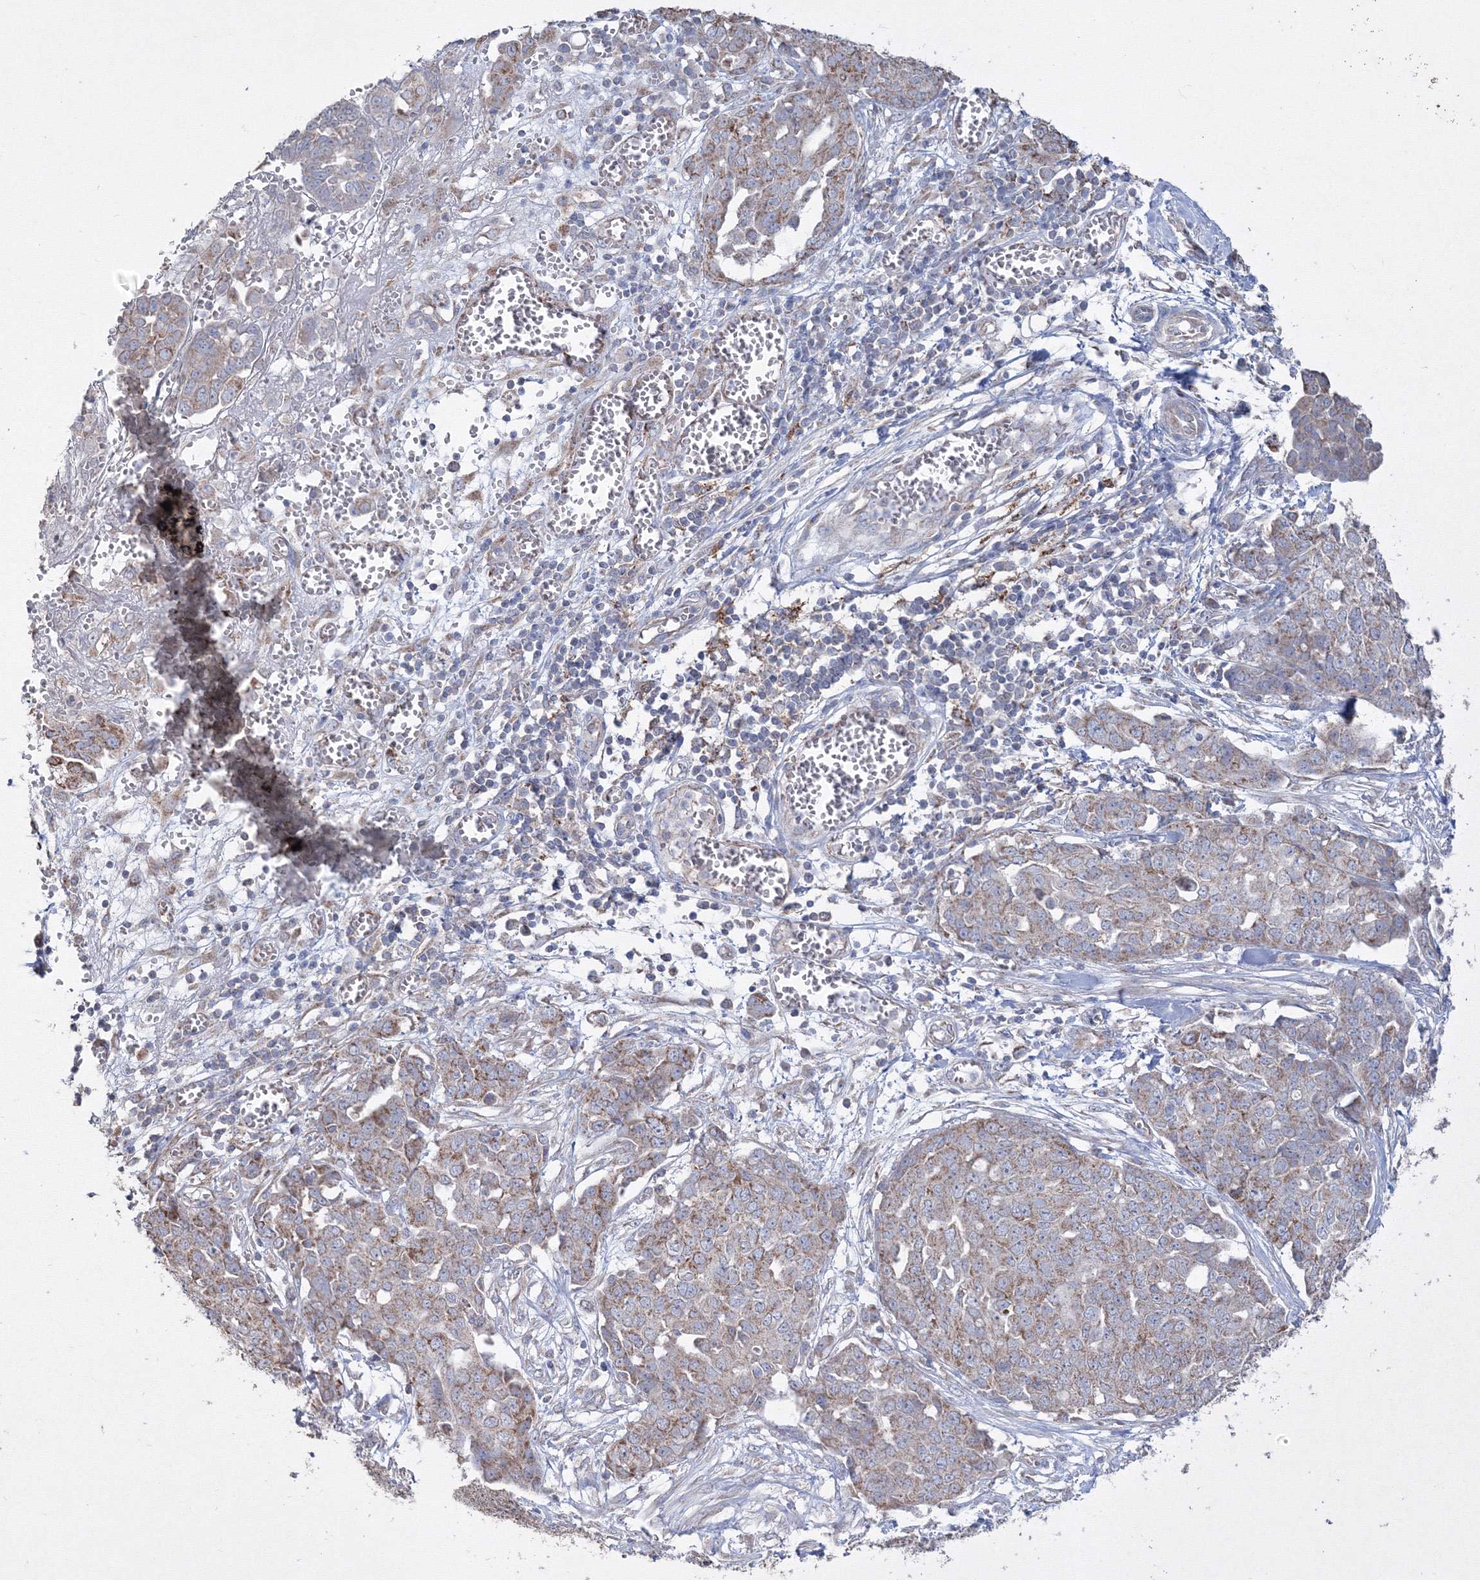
{"staining": {"intensity": "weak", "quantity": ">75%", "location": "cytoplasmic/membranous"}, "tissue": "ovarian cancer", "cell_type": "Tumor cells", "image_type": "cancer", "snomed": [{"axis": "morphology", "description": "Cystadenocarcinoma, serous, NOS"}, {"axis": "topography", "description": "Soft tissue"}, {"axis": "topography", "description": "Ovary"}], "caption": "Ovarian cancer (serous cystadenocarcinoma) was stained to show a protein in brown. There is low levels of weak cytoplasmic/membranous expression in approximately >75% of tumor cells. Immunohistochemistry stains the protein in brown and the nuclei are stained blue.", "gene": "GRSF1", "patient": {"sex": "female", "age": 57}}